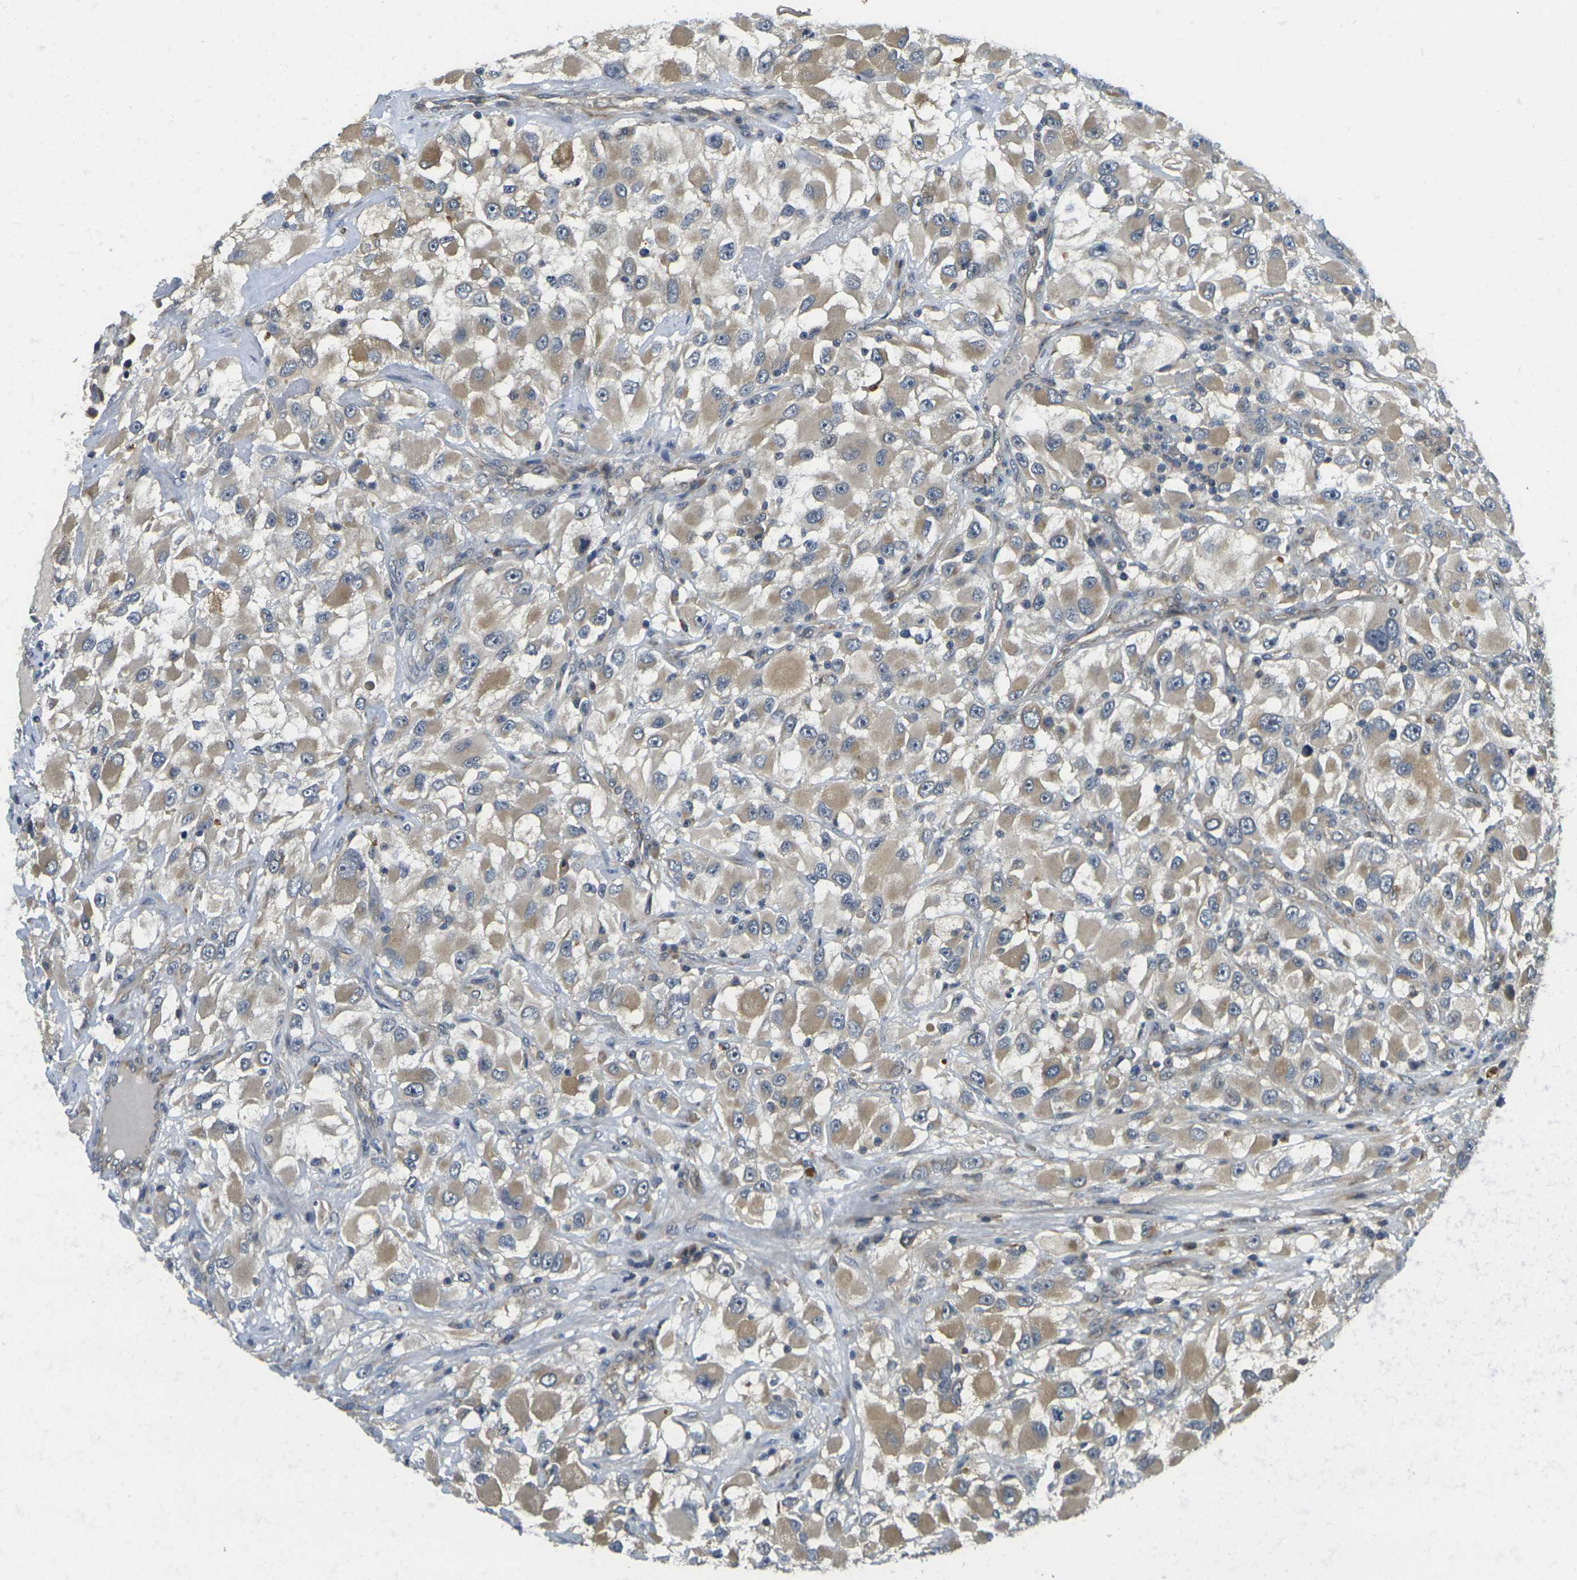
{"staining": {"intensity": "weak", "quantity": "25%-75%", "location": "cytoplasmic/membranous"}, "tissue": "renal cancer", "cell_type": "Tumor cells", "image_type": "cancer", "snomed": [{"axis": "morphology", "description": "Adenocarcinoma, NOS"}, {"axis": "topography", "description": "Kidney"}], "caption": "Brown immunohistochemical staining in adenocarcinoma (renal) reveals weak cytoplasmic/membranous expression in approximately 25%-75% of tumor cells.", "gene": "MINAR2", "patient": {"sex": "female", "age": 52}}